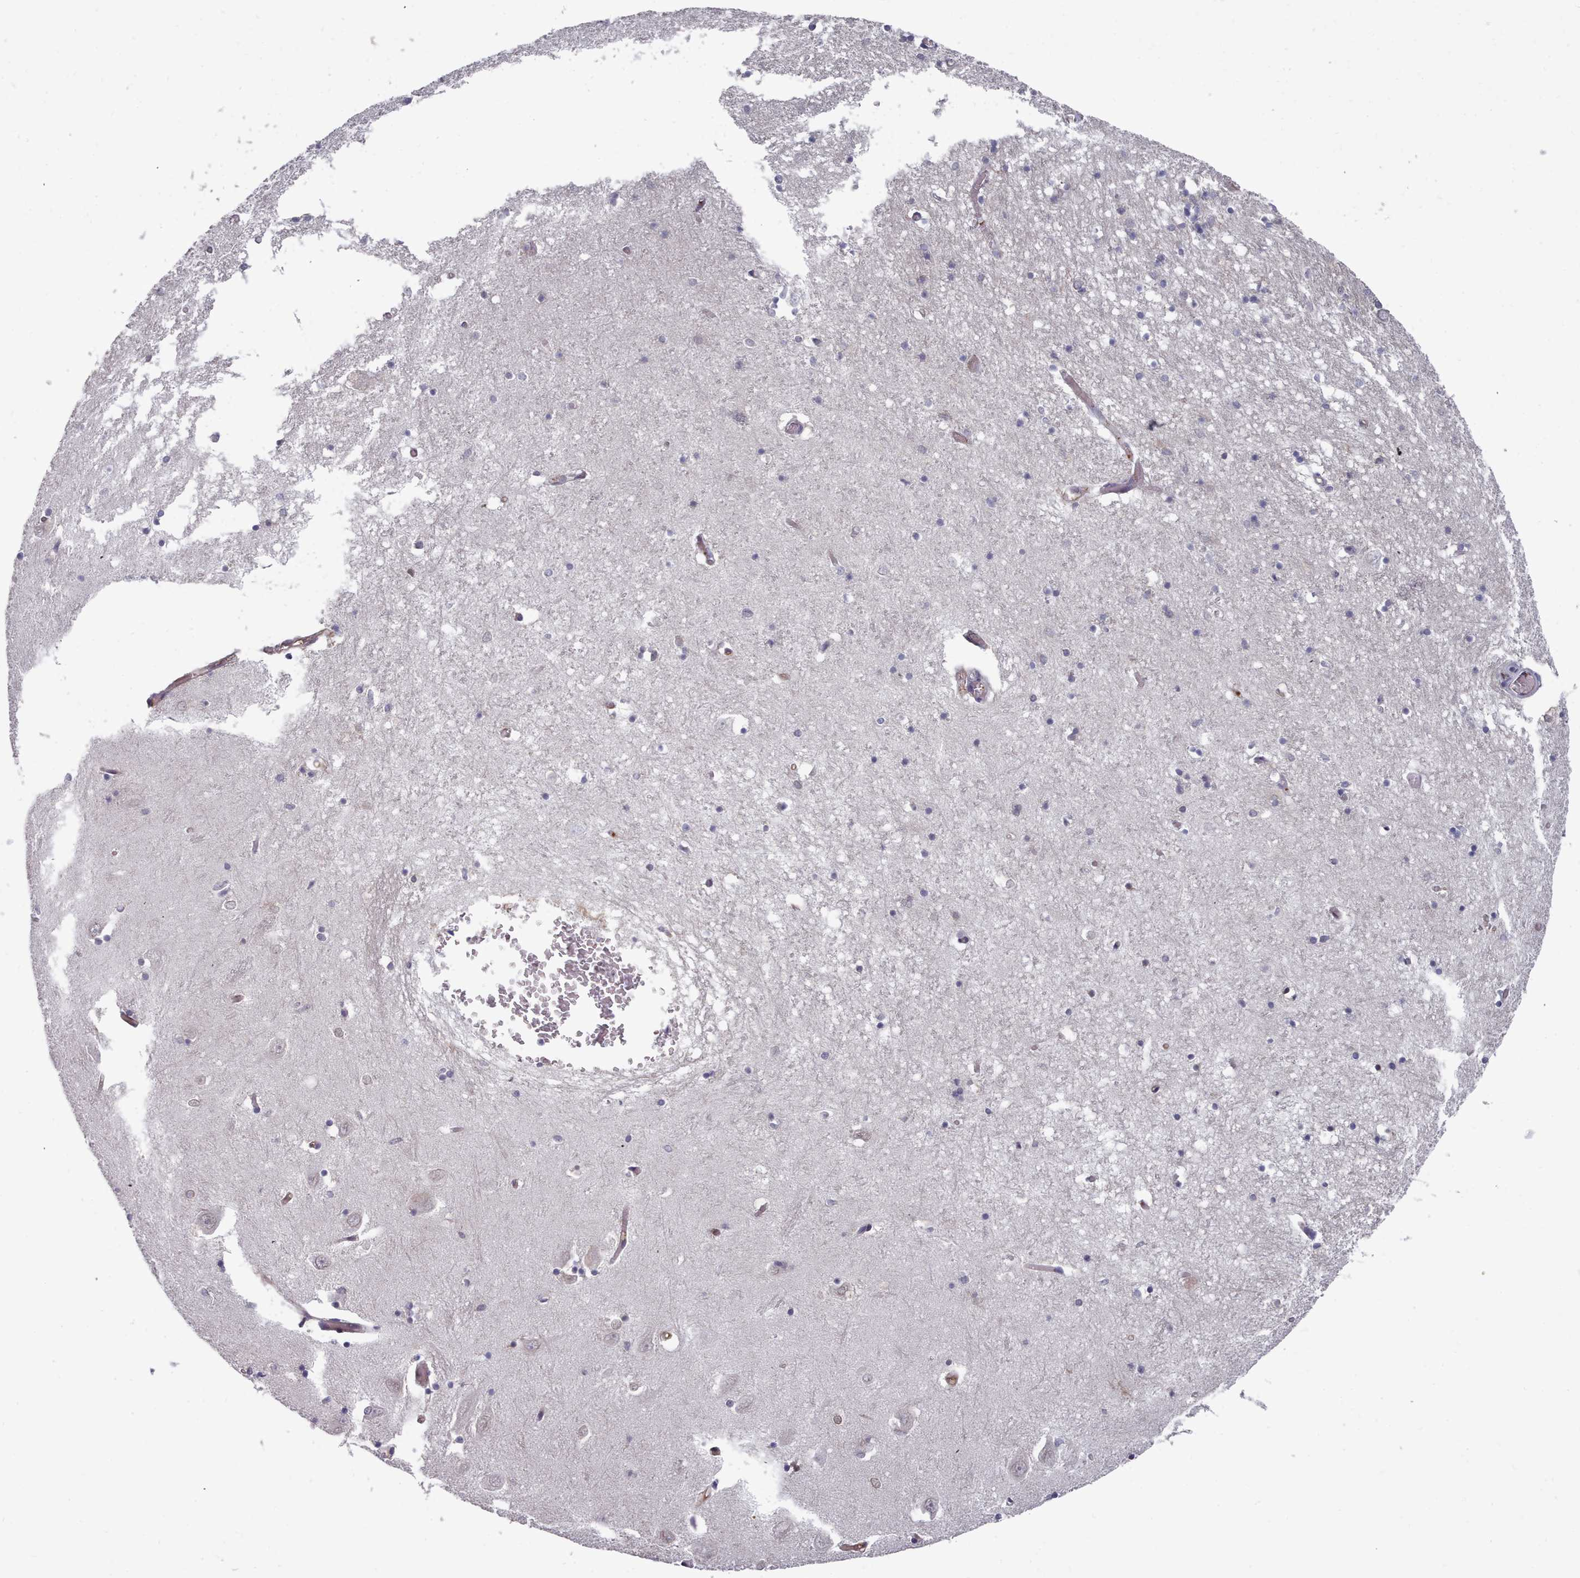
{"staining": {"intensity": "negative", "quantity": "none", "location": "none"}, "tissue": "hippocampus", "cell_type": "Glial cells", "image_type": "normal", "snomed": [{"axis": "morphology", "description": "Normal tissue, NOS"}, {"axis": "topography", "description": "Hippocampus"}], "caption": "Glial cells are negative for brown protein staining in unremarkable hippocampus. (Immunohistochemistry, brightfield microscopy, high magnification).", "gene": "GINS1", "patient": {"sex": "male", "age": 70}}